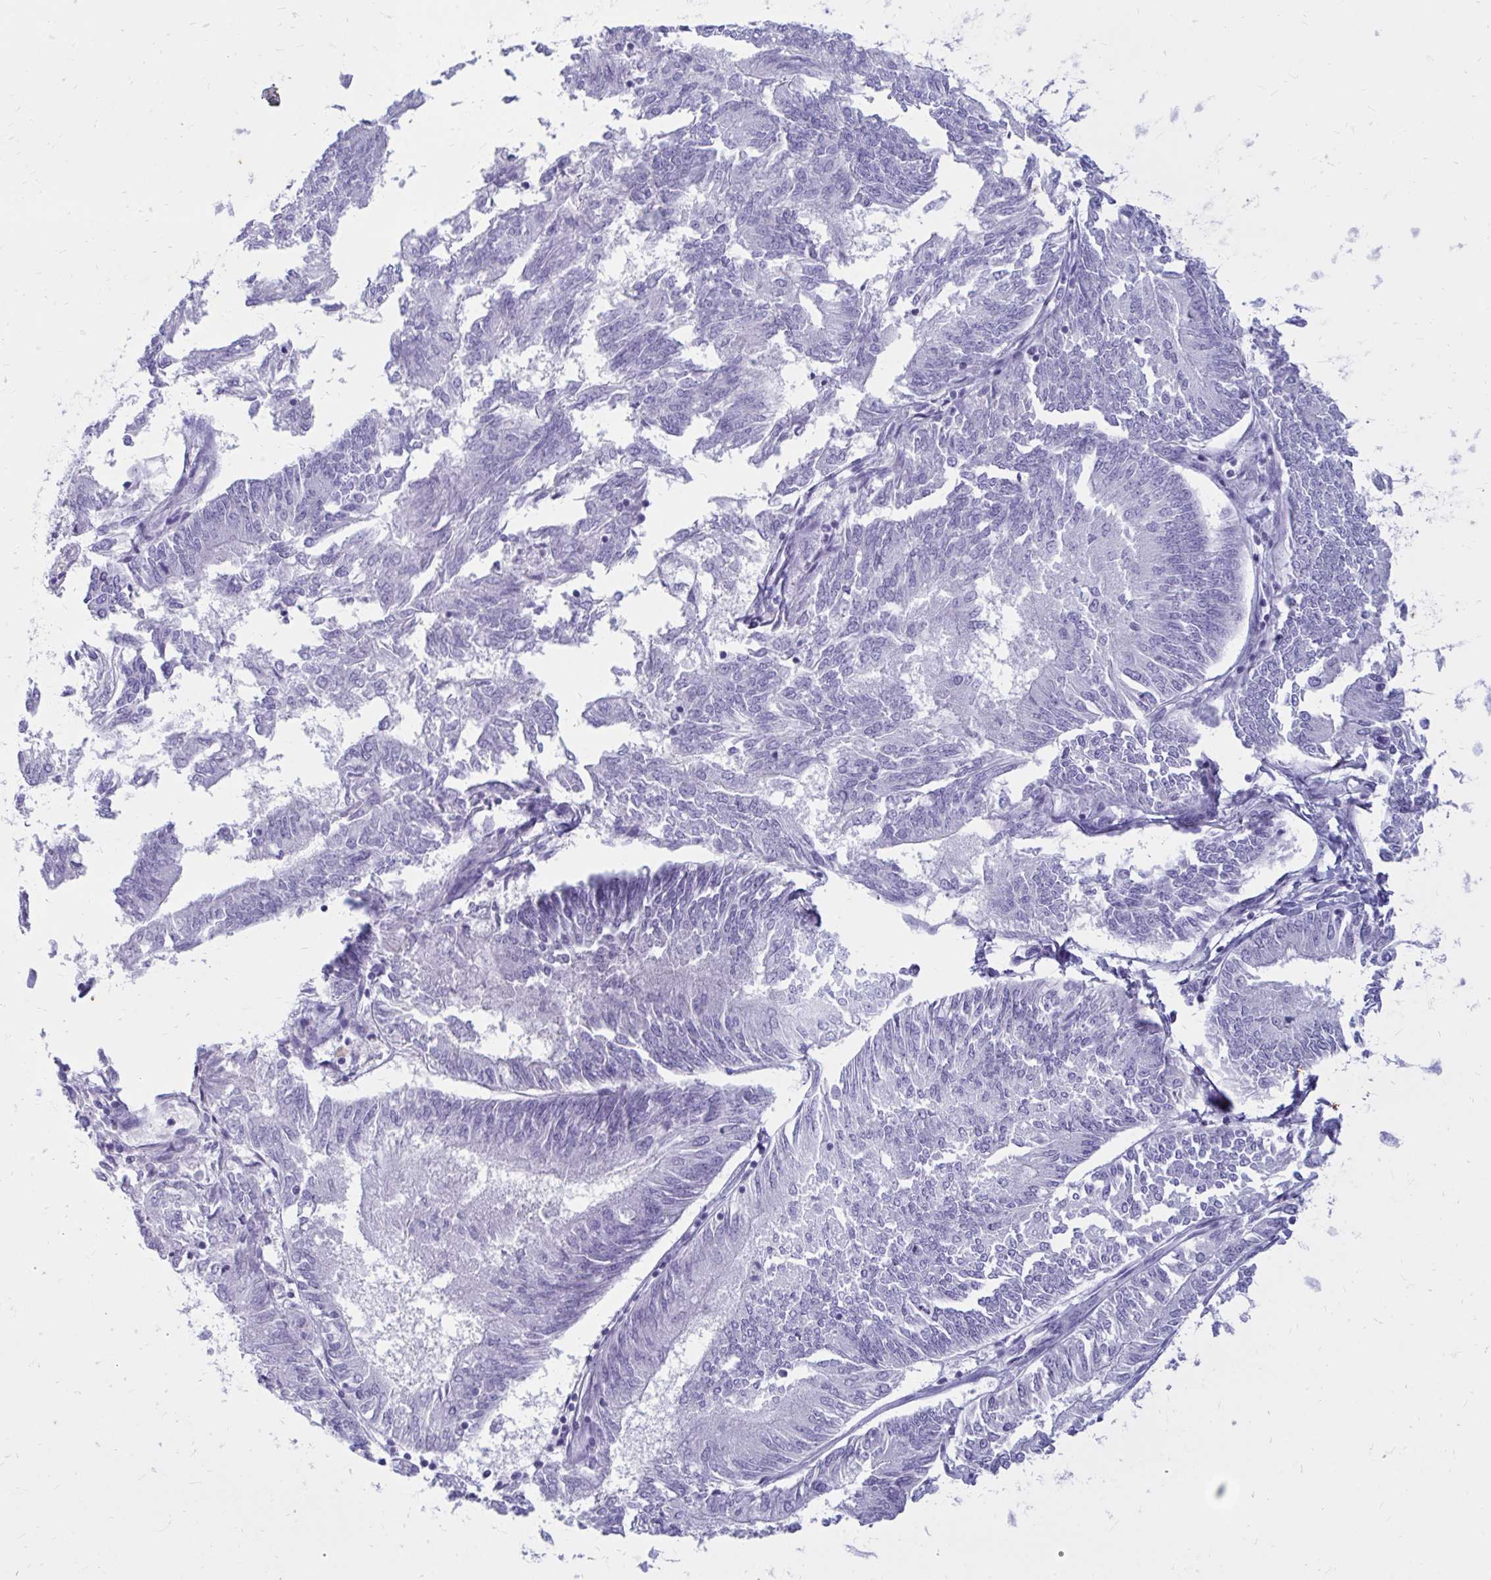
{"staining": {"intensity": "negative", "quantity": "none", "location": "none"}, "tissue": "endometrial cancer", "cell_type": "Tumor cells", "image_type": "cancer", "snomed": [{"axis": "morphology", "description": "Adenocarcinoma, NOS"}, {"axis": "topography", "description": "Endometrium"}], "caption": "Tumor cells show no significant protein positivity in endometrial adenocarcinoma.", "gene": "NANOGNB", "patient": {"sex": "female", "age": 58}}